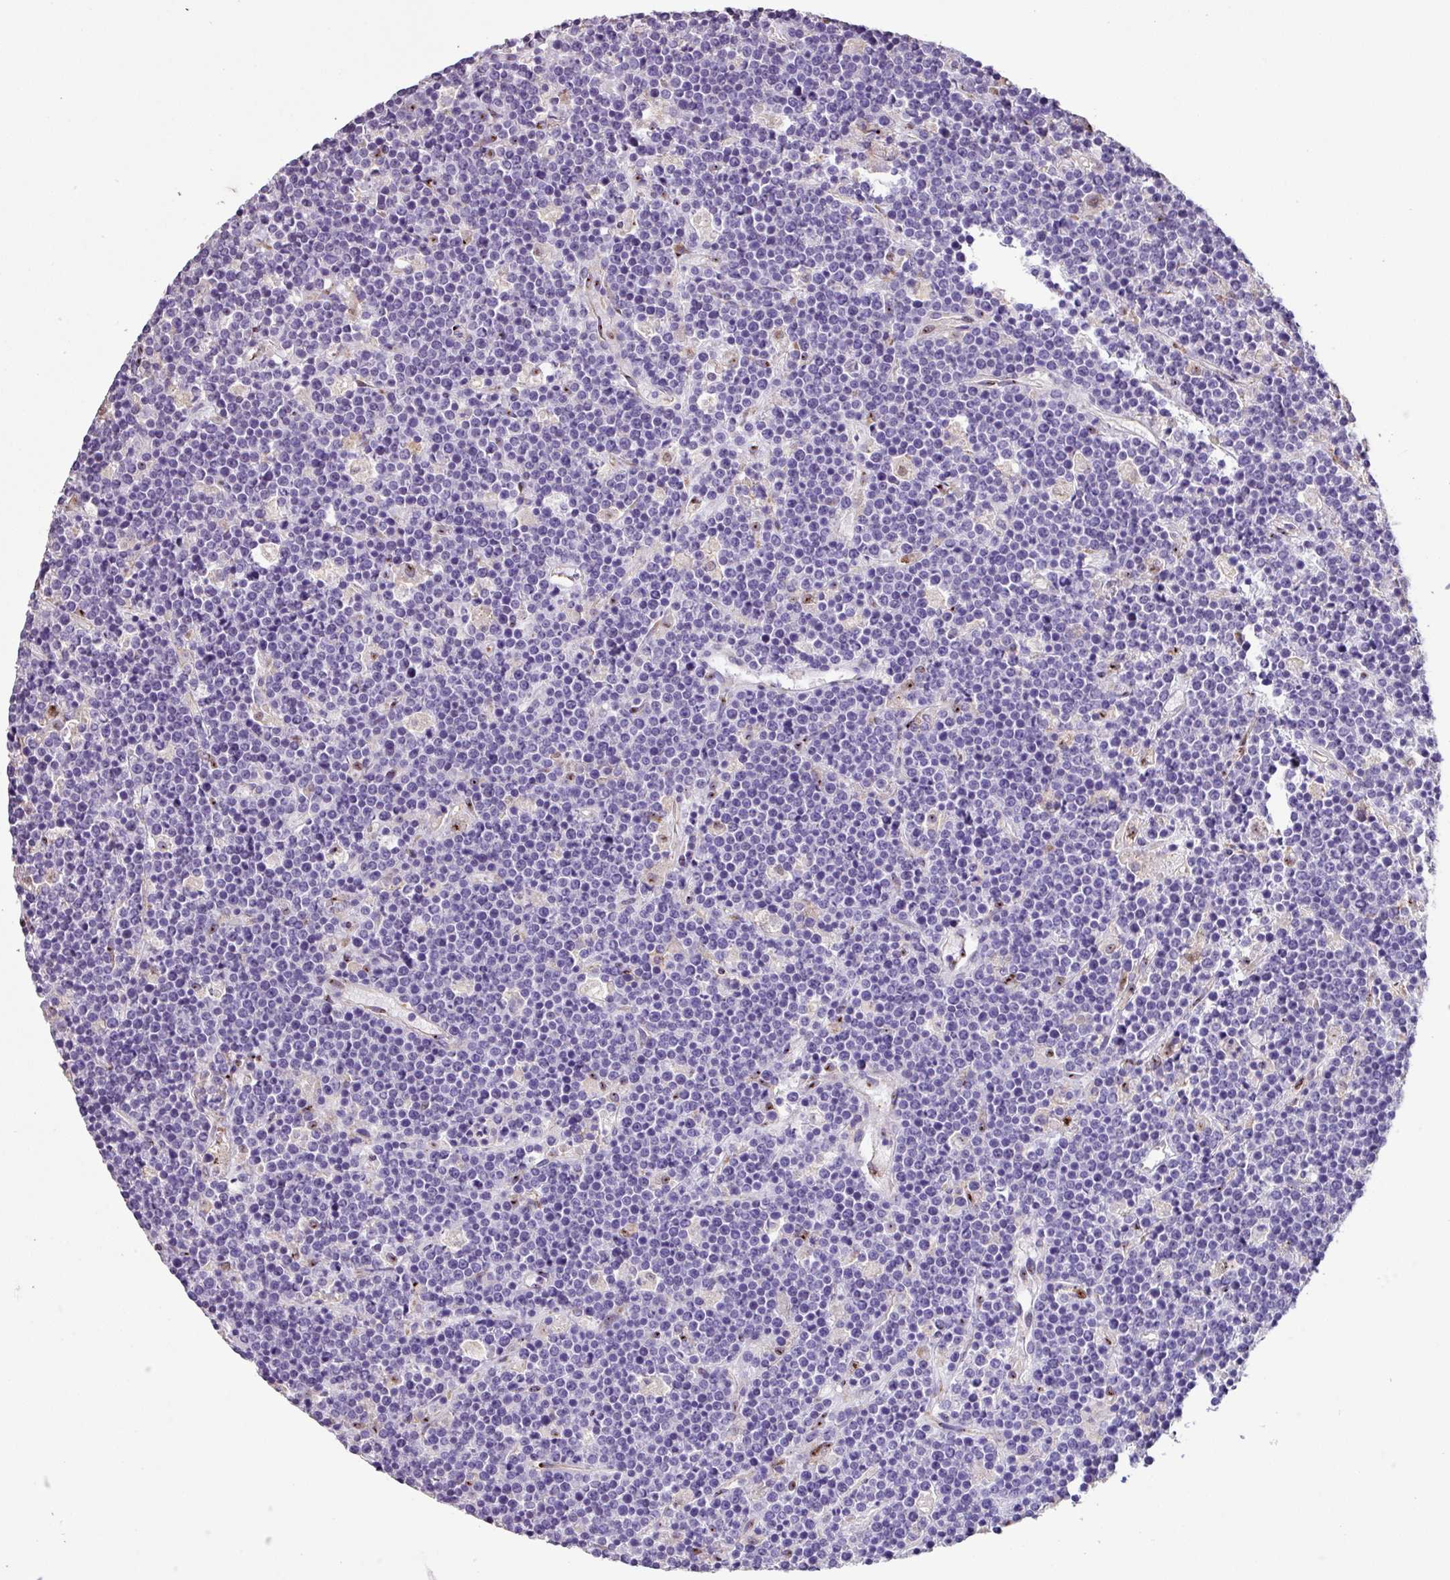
{"staining": {"intensity": "negative", "quantity": "none", "location": "none"}, "tissue": "lymphoma", "cell_type": "Tumor cells", "image_type": "cancer", "snomed": [{"axis": "morphology", "description": "Malignant lymphoma, non-Hodgkin's type, High grade"}, {"axis": "topography", "description": "Ovary"}], "caption": "Immunohistochemistry (IHC) of lymphoma reveals no positivity in tumor cells.", "gene": "ZG16", "patient": {"sex": "female", "age": 56}}